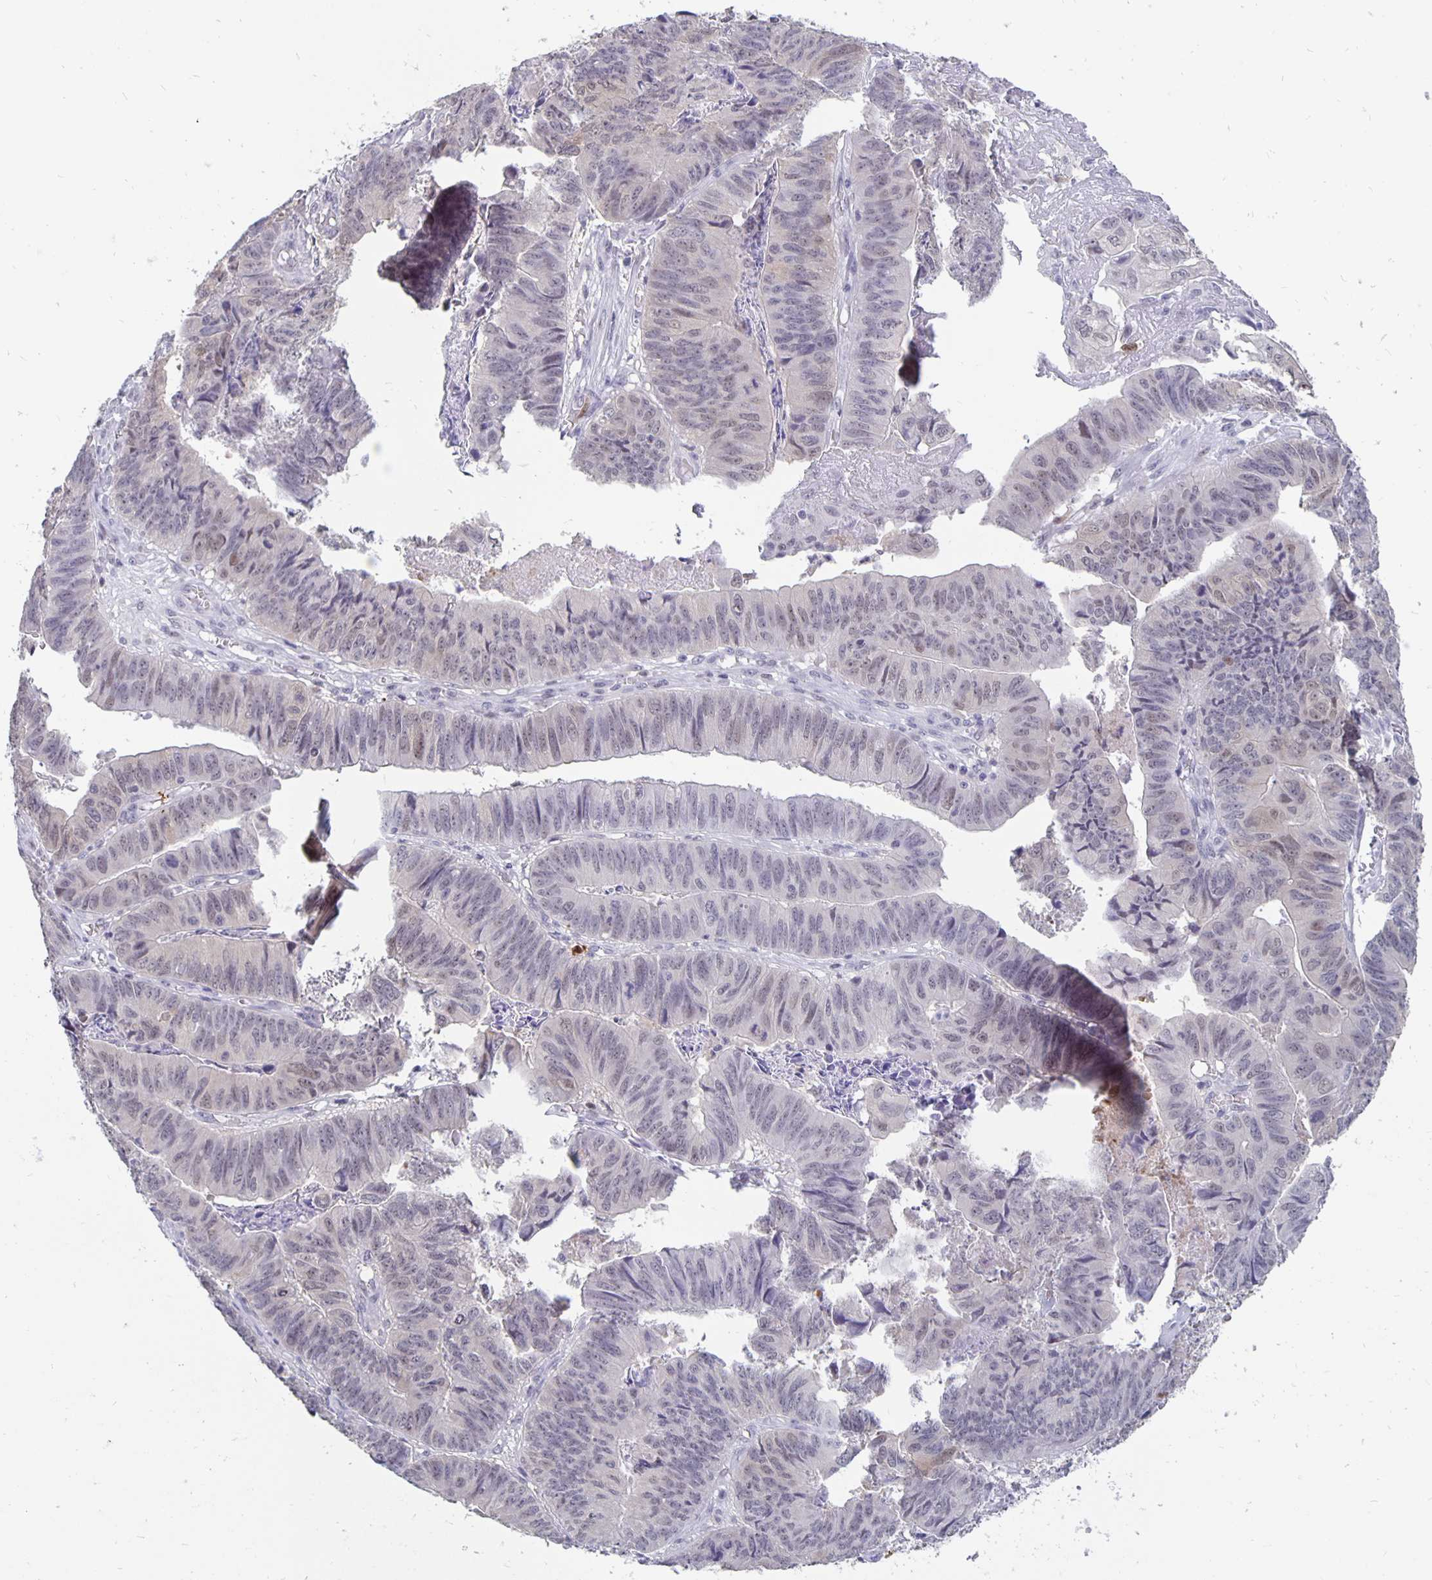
{"staining": {"intensity": "weak", "quantity": "<25%", "location": "nuclear"}, "tissue": "stomach cancer", "cell_type": "Tumor cells", "image_type": "cancer", "snomed": [{"axis": "morphology", "description": "Adenocarcinoma, NOS"}, {"axis": "topography", "description": "Stomach, lower"}], "caption": "There is no significant positivity in tumor cells of adenocarcinoma (stomach).", "gene": "ZNF691", "patient": {"sex": "male", "age": 77}}